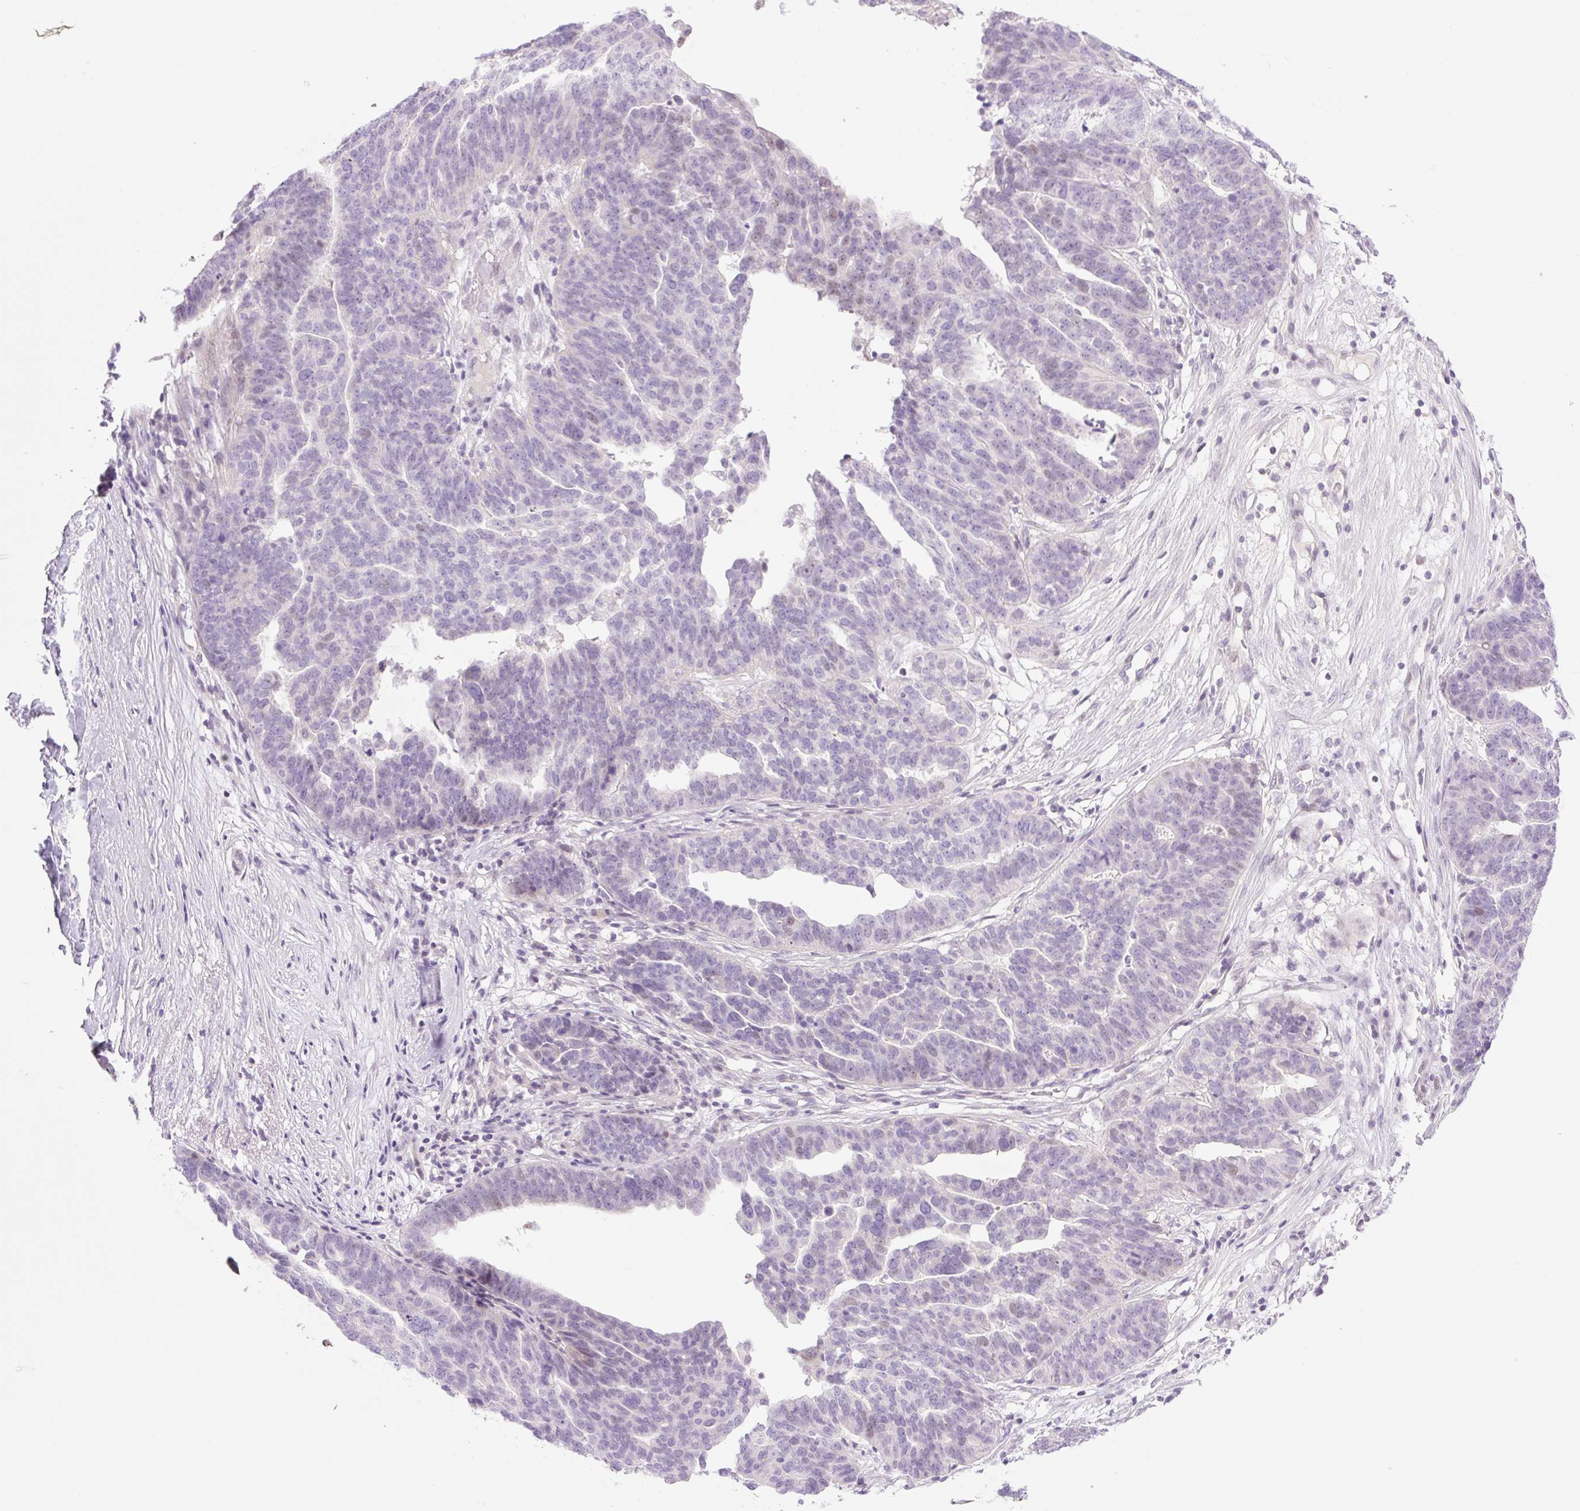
{"staining": {"intensity": "negative", "quantity": "none", "location": "none"}, "tissue": "ovarian cancer", "cell_type": "Tumor cells", "image_type": "cancer", "snomed": [{"axis": "morphology", "description": "Cystadenocarcinoma, serous, NOS"}, {"axis": "topography", "description": "Ovary"}], "caption": "Immunohistochemistry (IHC) photomicrograph of serous cystadenocarcinoma (ovarian) stained for a protein (brown), which exhibits no staining in tumor cells.", "gene": "TBX15", "patient": {"sex": "female", "age": 59}}